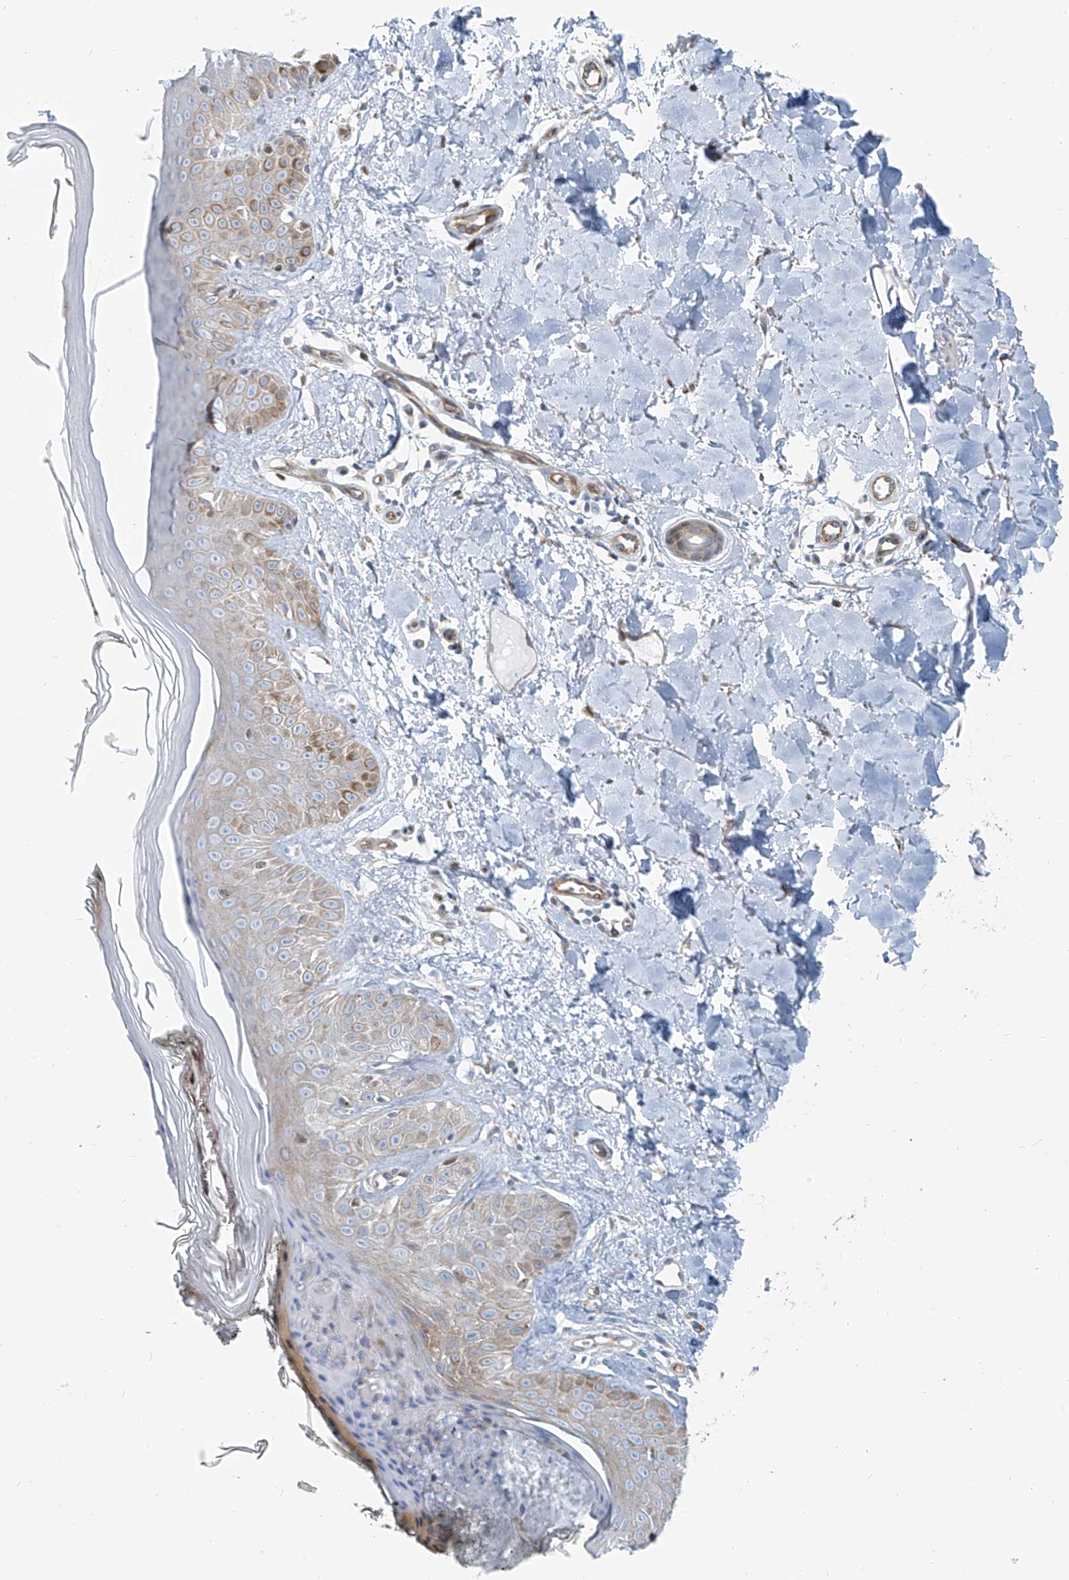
{"staining": {"intensity": "negative", "quantity": "none", "location": "none"}, "tissue": "skin", "cell_type": "Fibroblasts", "image_type": "normal", "snomed": [{"axis": "morphology", "description": "Normal tissue, NOS"}, {"axis": "topography", "description": "Skin"}], "caption": "The image reveals no significant expression in fibroblasts of skin.", "gene": "HIC2", "patient": {"sex": "female", "age": 64}}